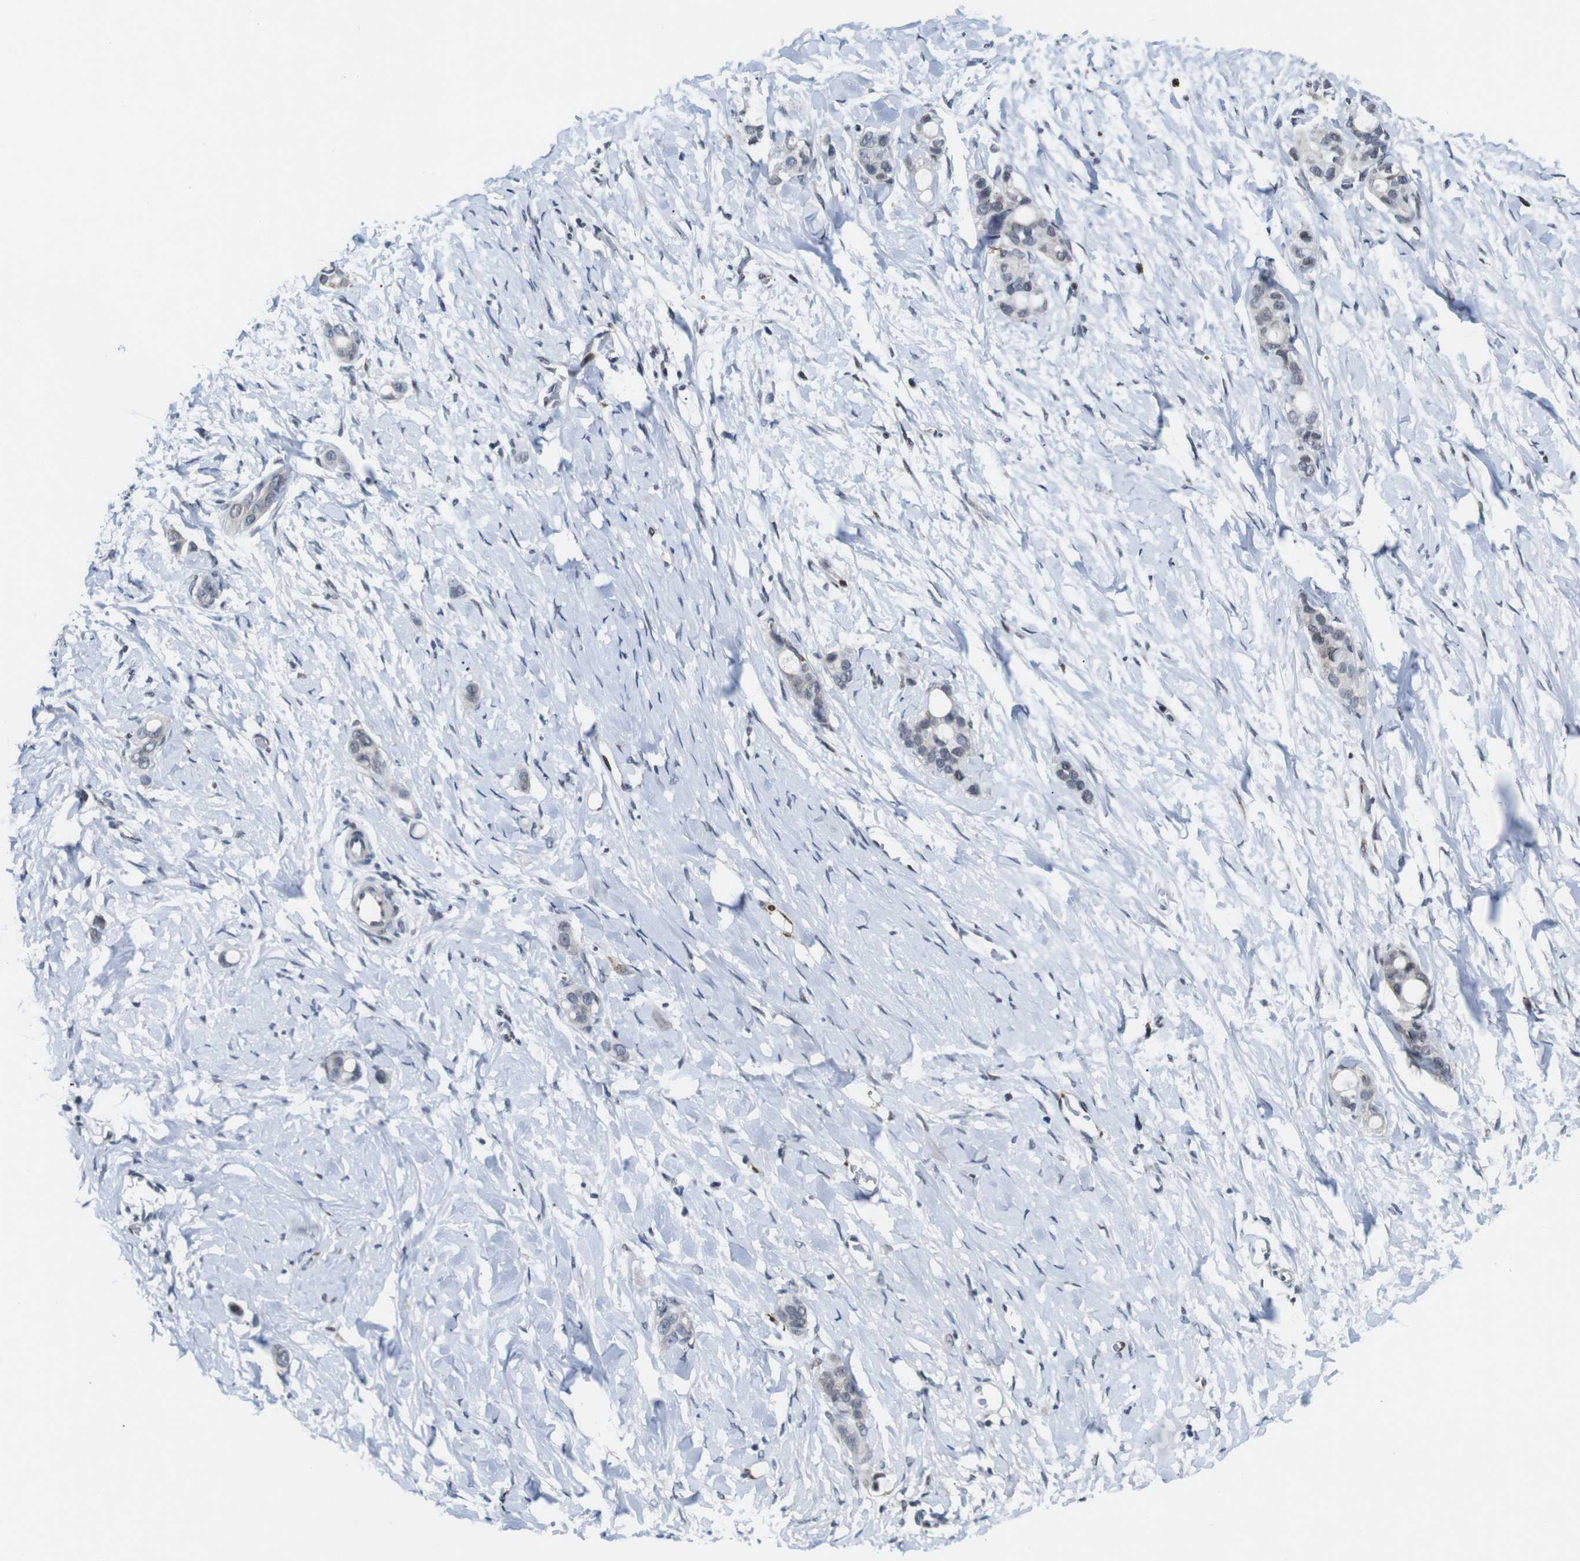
{"staining": {"intensity": "weak", "quantity": "<25%", "location": "nuclear"}, "tissue": "stomach cancer", "cell_type": "Tumor cells", "image_type": "cancer", "snomed": [{"axis": "morphology", "description": "Adenocarcinoma, NOS"}, {"axis": "topography", "description": "Stomach"}], "caption": "Immunohistochemistry (IHC) of adenocarcinoma (stomach) exhibits no staining in tumor cells.", "gene": "EIF4G1", "patient": {"sex": "female", "age": 75}}